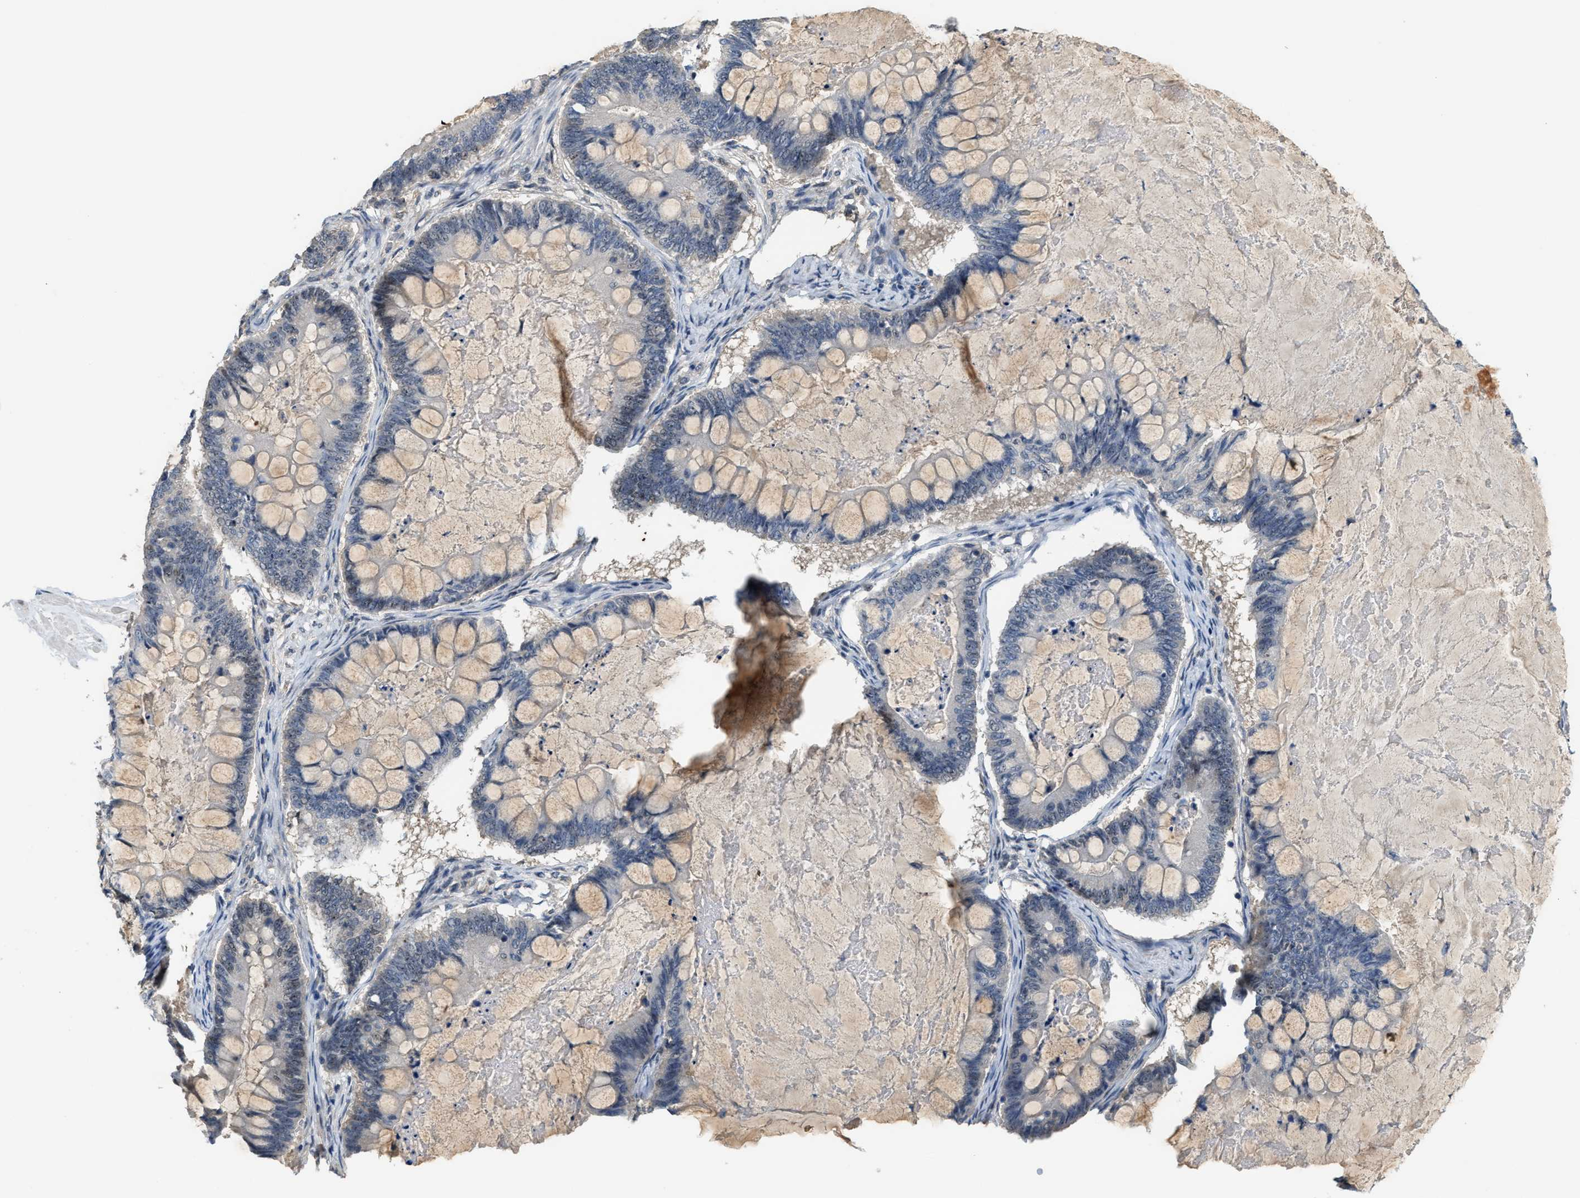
{"staining": {"intensity": "weak", "quantity": "<25%", "location": "nuclear"}, "tissue": "ovarian cancer", "cell_type": "Tumor cells", "image_type": "cancer", "snomed": [{"axis": "morphology", "description": "Cystadenocarcinoma, mucinous, NOS"}, {"axis": "topography", "description": "Ovary"}], "caption": "Histopathology image shows no protein staining in tumor cells of ovarian cancer tissue.", "gene": "ZNF783", "patient": {"sex": "female", "age": 61}}